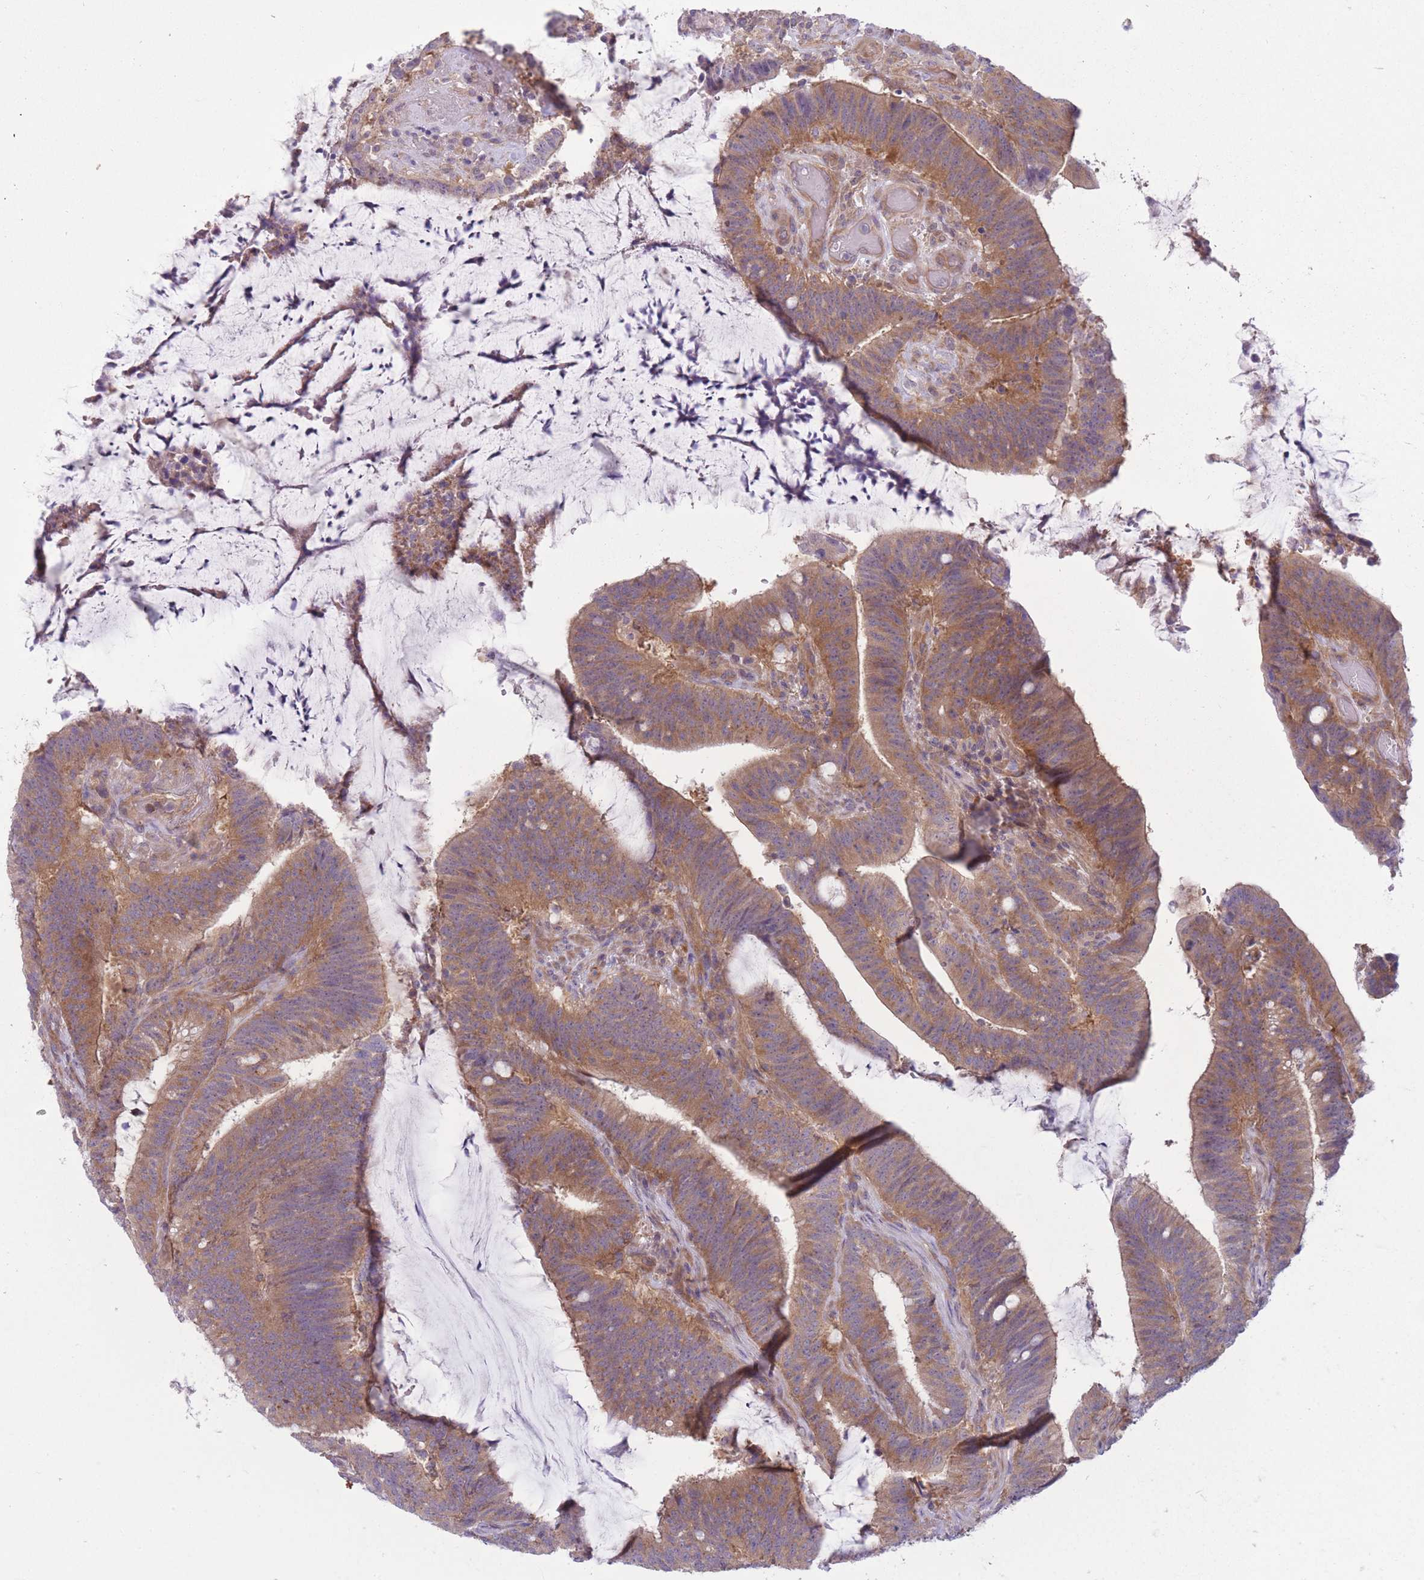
{"staining": {"intensity": "moderate", "quantity": ">75%", "location": "cytoplasmic/membranous"}, "tissue": "colorectal cancer", "cell_type": "Tumor cells", "image_type": "cancer", "snomed": [{"axis": "morphology", "description": "Adenocarcinoma, NOS"}, {"axis": "topography", "description": "Colon"}], "caption": "Immunohistochemistry (IHC) staining of colorectal adenocarcinoma, which shows medium levels of moderate cytoplasmic/membranous staining in approximately >75% of tumor cells indicating moderate cytoplasmic/membranous protein expression. The staining was performed using DAB (3,3'-diaminobenzidine) (brown) for protein detection and nuclei were counterstained in hematoxylin (blue).", "gene": "PFDN6", "patient": {"sex": "female", "age": 43}}